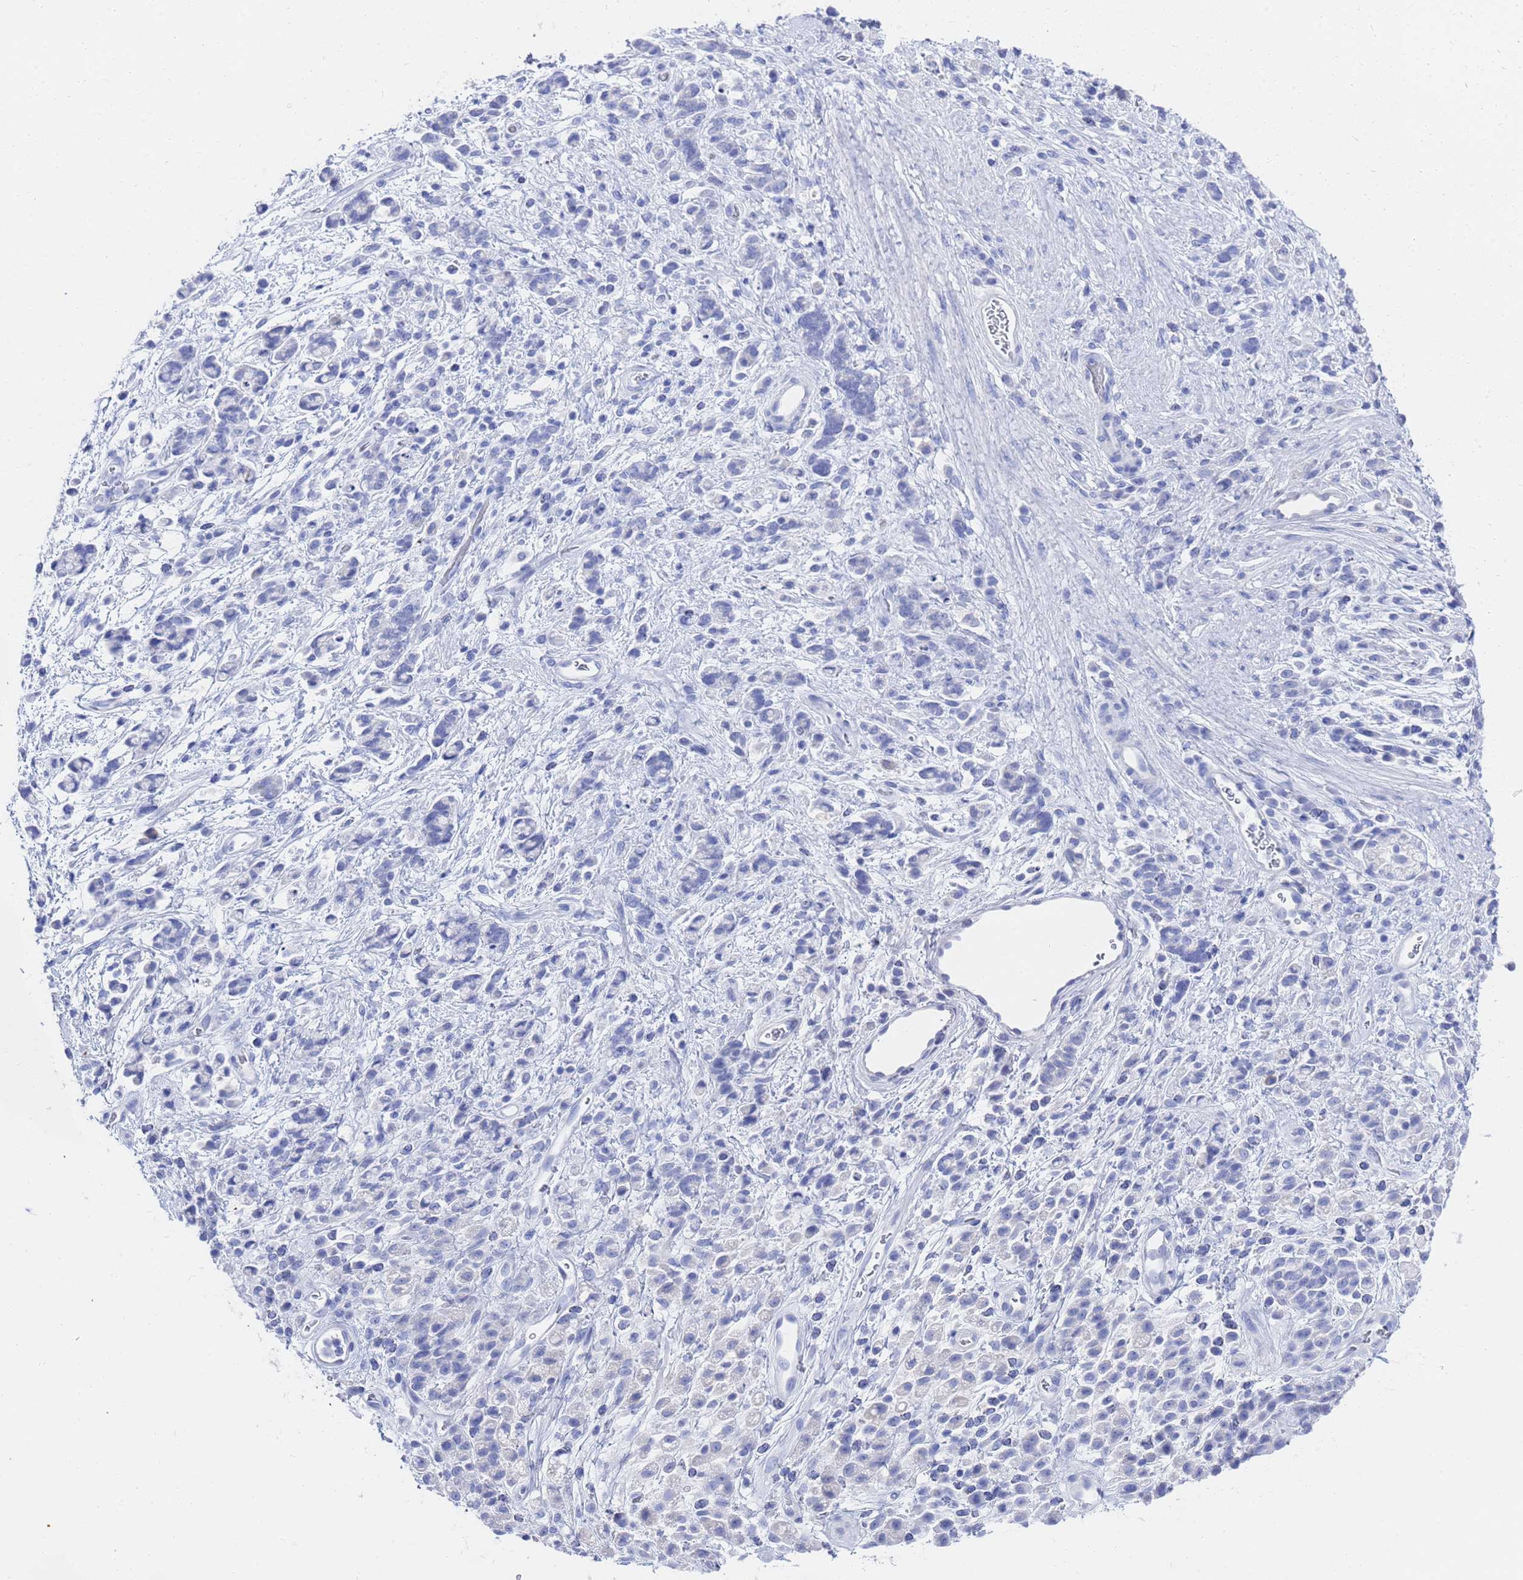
{"staining": {"intensity": "negative", "quantity": "none", "location": "none"}, "tissue": "stomach cancer", "cell_type": "Tumor cells", "image_type": "cancer", "snomed": [{"axis": "morphology", "description": "Adenocarcinoma, NOS"}, {"axis": "topography", "description": "Stomach"}], "caption": "An immunohistochemistry photomicrograph of adenocarcinoma (stomach) is shown. There is no staining in tumor cells of adenocarcinoma (stomach).", "gene": "GGT1", "patient": {"sex": "female", "age": 60}}